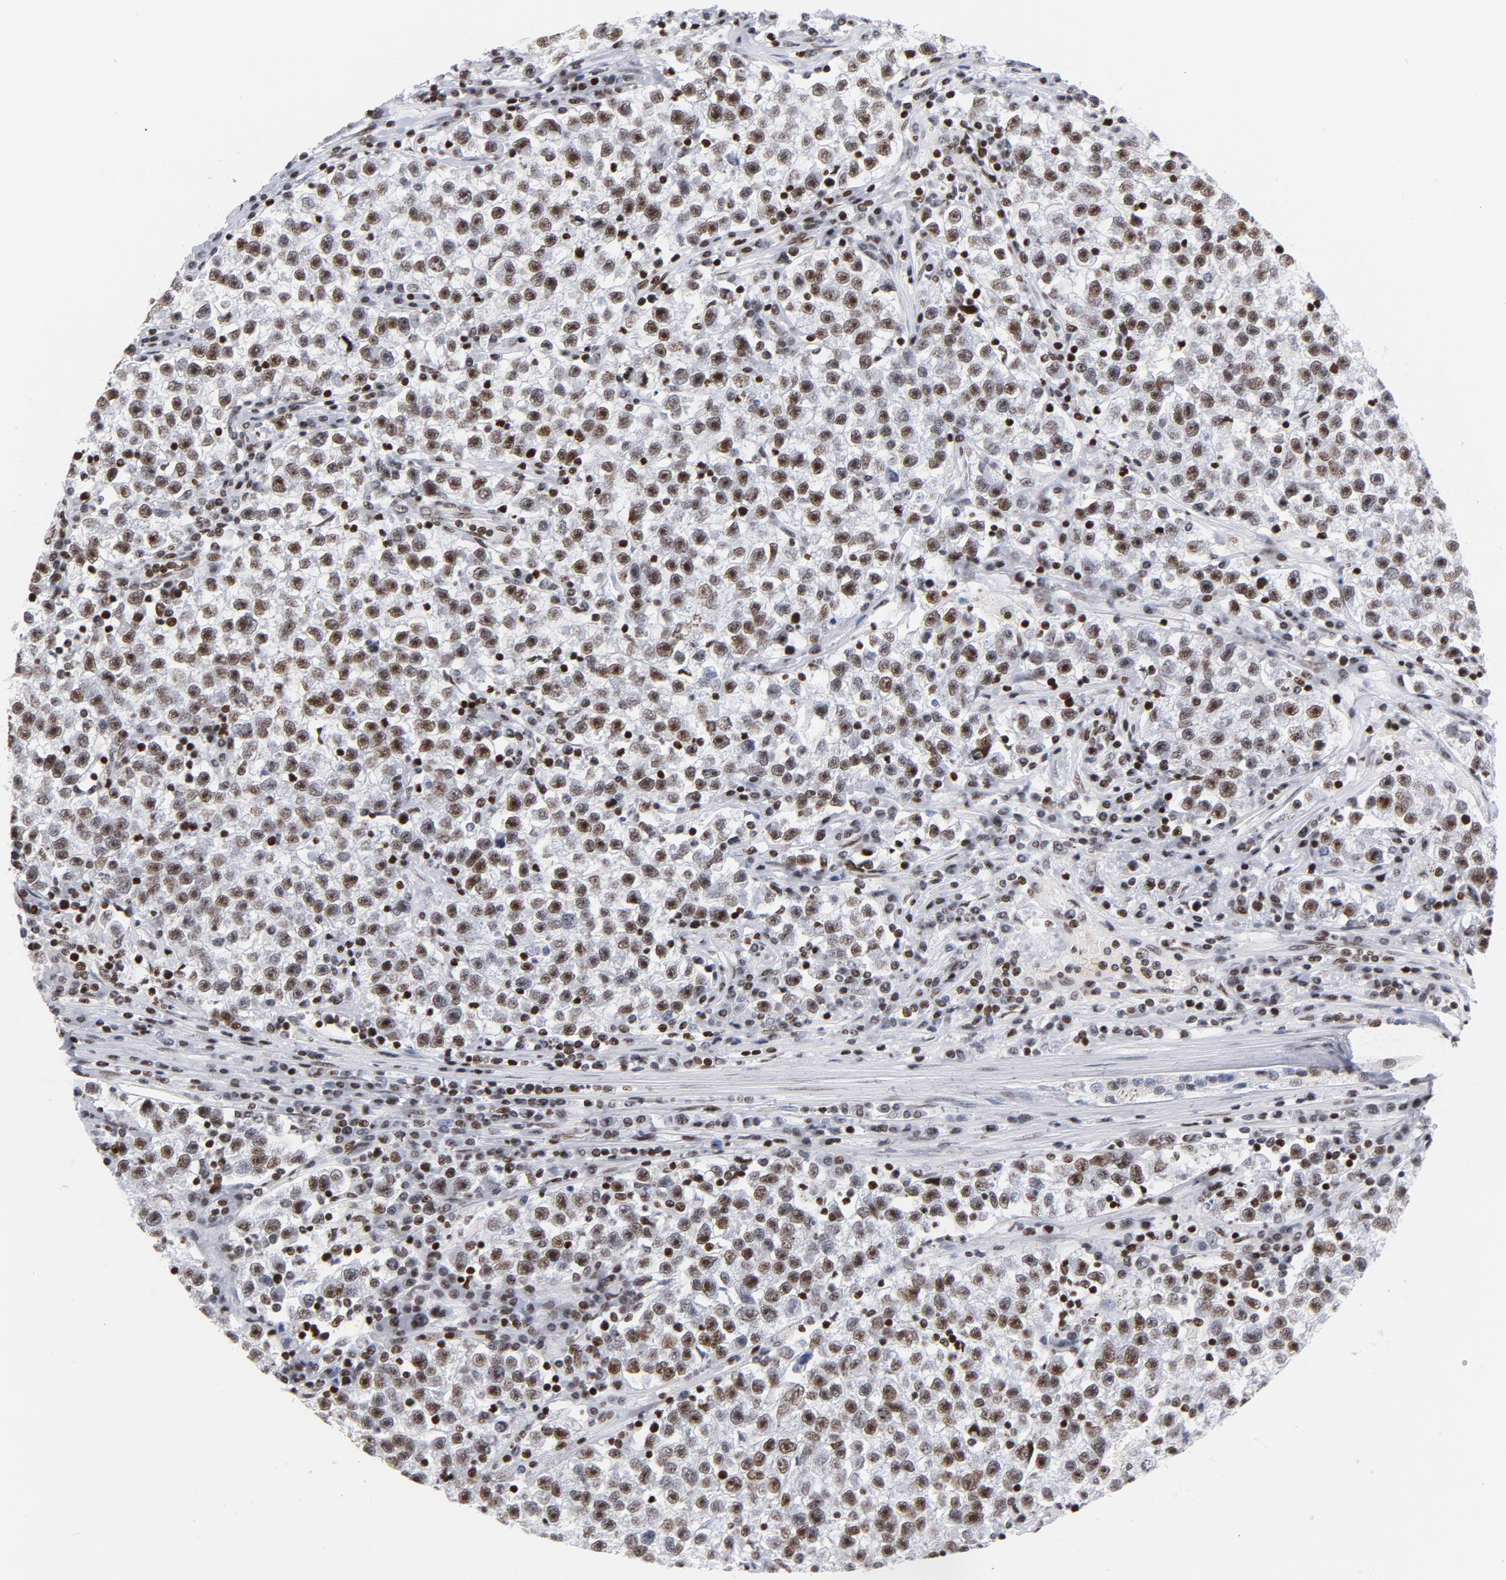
{"staining": {"intensity": "moderate", "quantity": ">75%", "location": "nuclear"}, "tissue": "testis cancer", "cell_type": "Tumor cells", "image_type": "cancer", "snomed": [{"axis": "morphology", "description": "Seminoma, NOS"}, {"axis": "topography", "description": "Testis"}], "caption": "Approximately >75% of tumor cells in testis seminoma show moderate nuclear protein positivity as visualized by brown immunohistochemical staining.", "gene": "TOP2B", "patient": {"sex": "male", "age": 22}}